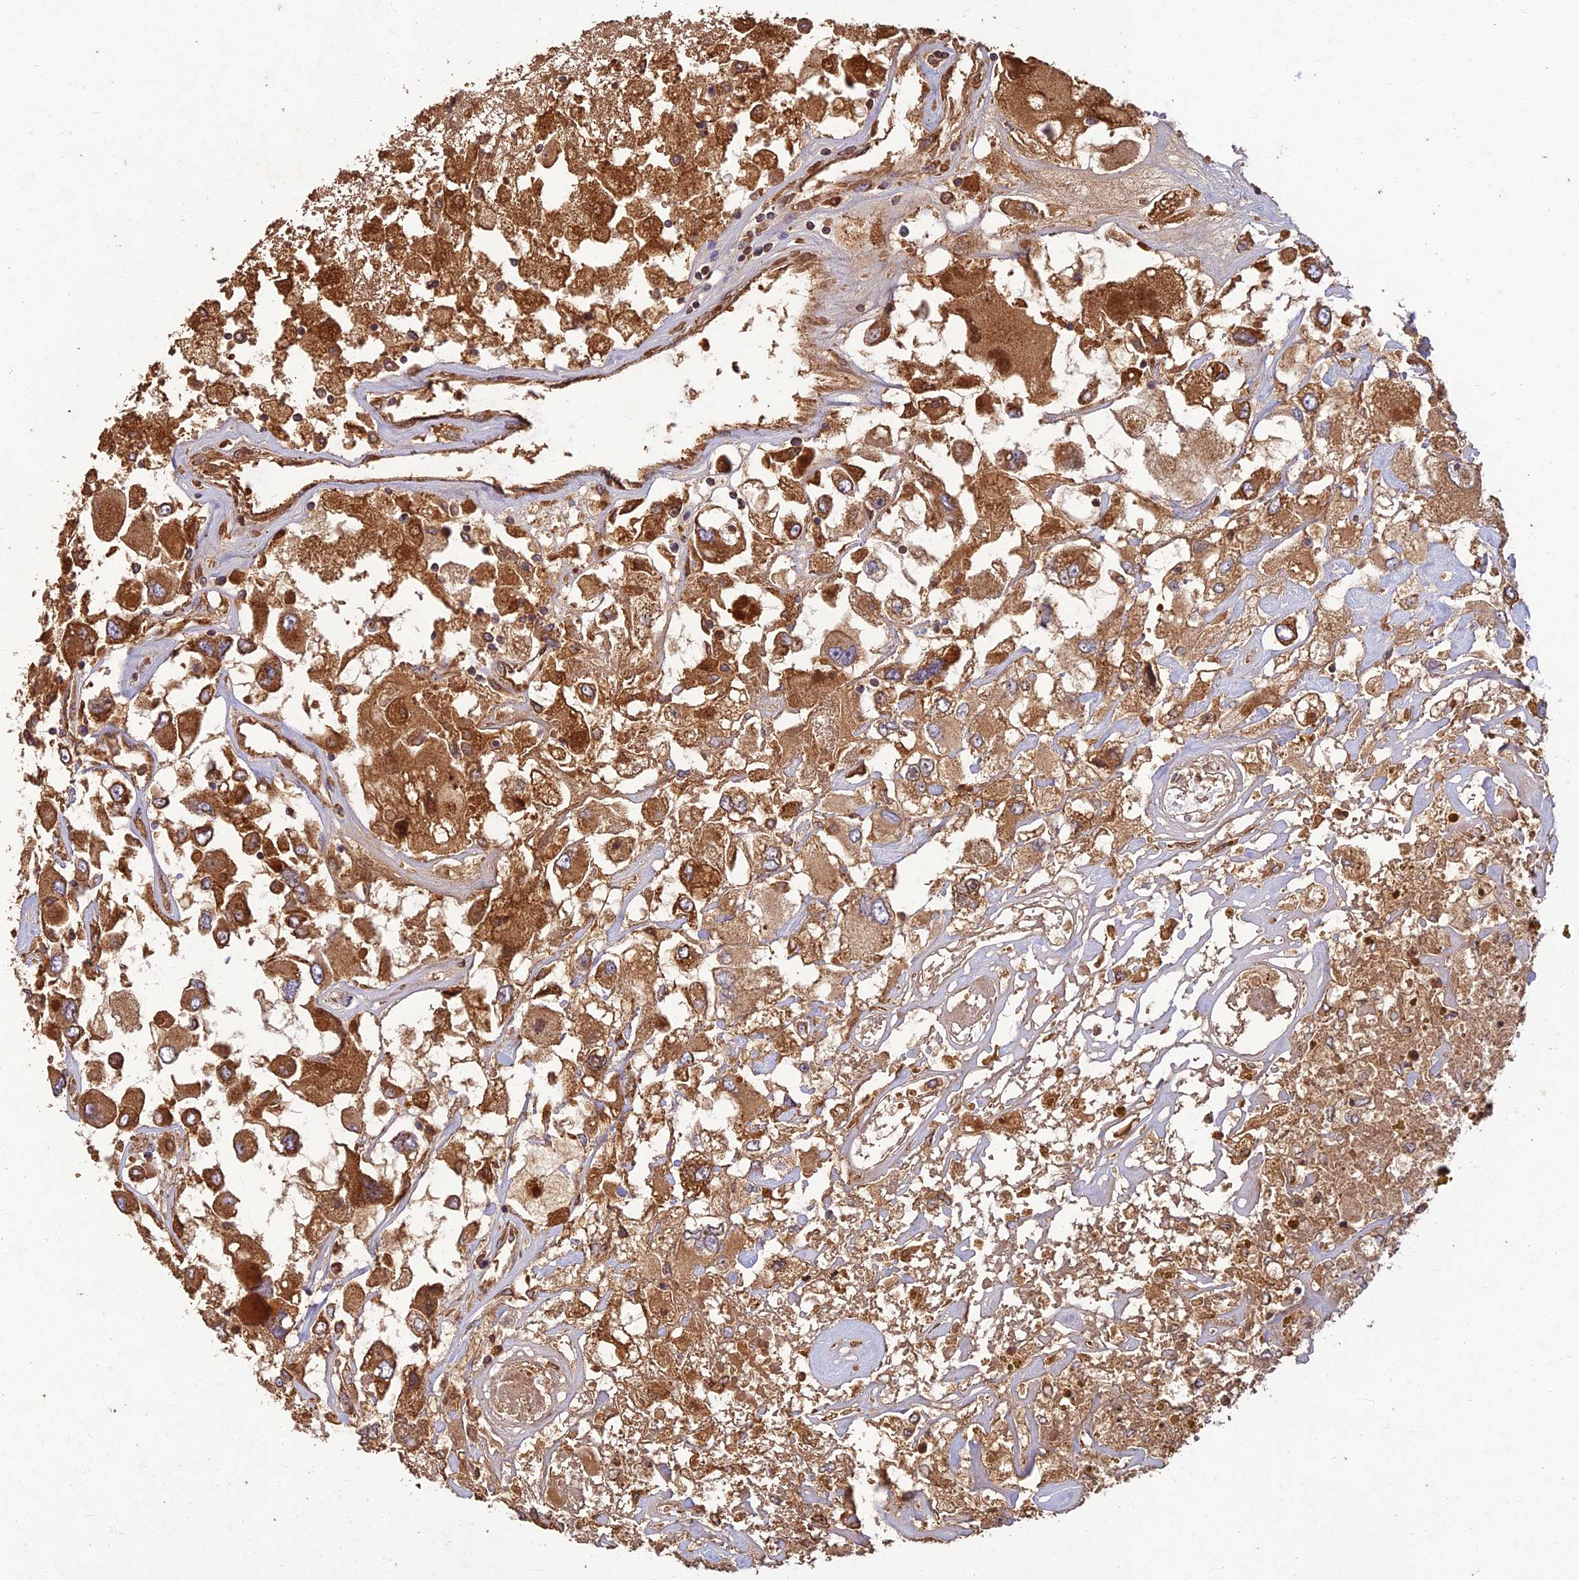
{"staining": {"intensity": "strong", "quantity": ">75%", "location": "cytoplasmic/membranous"}, "tissue": "renal cancer", "cell_type": "Tumor cells", "image_type": "cancer", "snomed": [{"axis": "morphology", "description": "Adenocarcinoma, NOS"}, {"axis": "topography", "description": "Kidney"}], "caption": "An IHC histopathology image of tumor tissue is shown. Protein staining in brown shows strong cytoplasmic/membranous positivity in renal adenocarcinoma within tumor cells. The protein is stained brown, and the nuclei are stained in blue (DAB (3,3'-diaminobenzidine) IHC with brightfield microscopy, high magnification).", "gene": "CORO1C", "patient": {"sex": "female", "age": 52}}